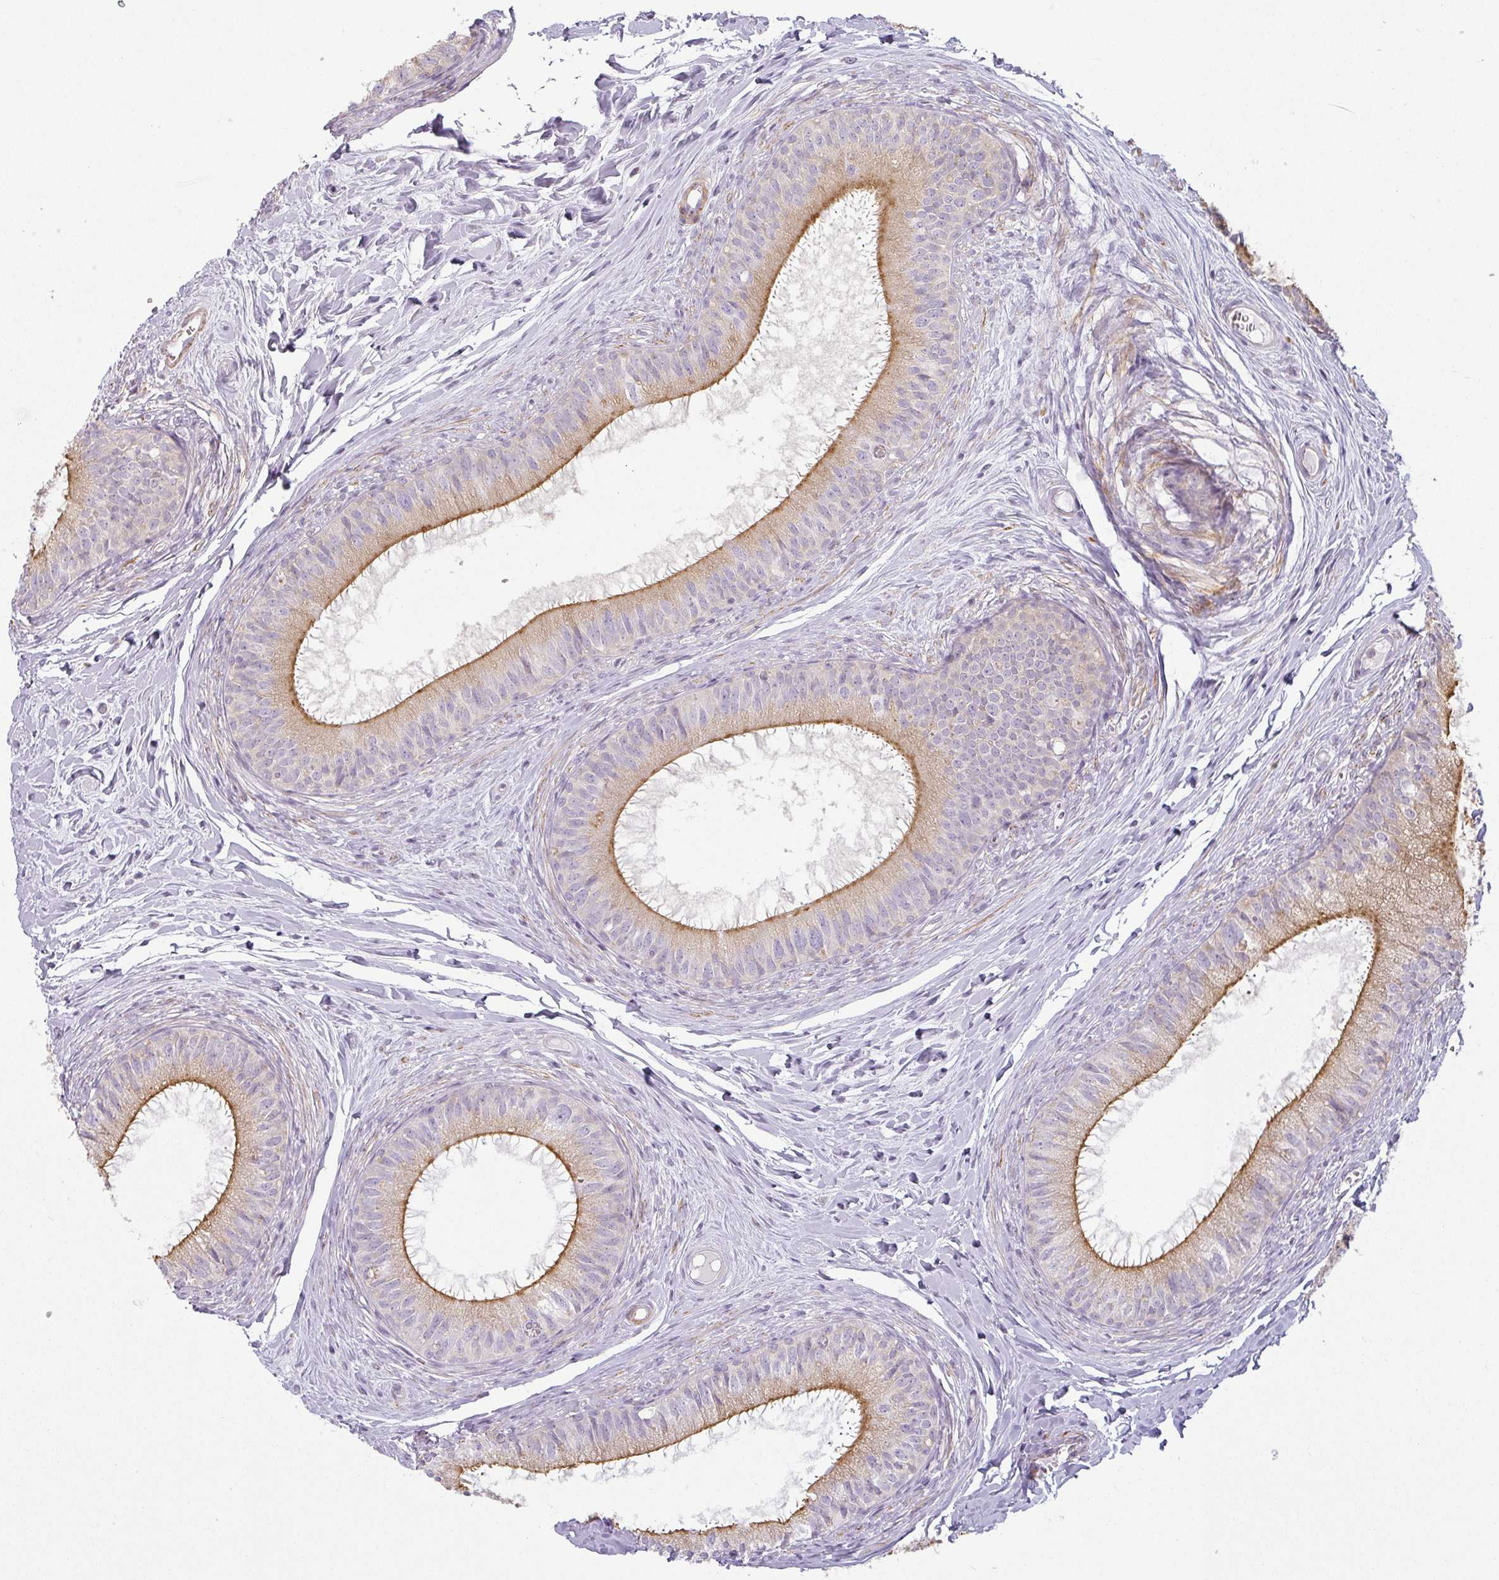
{"staining": {"intensity": "moderate", "quantity": "25%-75%", "location": "cytoplasmic/membranous"}, "tissue": "epididymis", "cell_type": "Glandular cells", "image_type": "normal", "snomed": [{"axis": "morphology", "description": "Normal tissue, NOS"}, {"axis": "topography", "description": "Epididymis"}], "caption": "Human epididymis stained with a brown dye reveals moderate cytoplasmic/membranous positive expression in approximately 25%-75% of glandular cells.", "gene": "CCDC144A", "patient": {"sex": "male", "age": 25}}